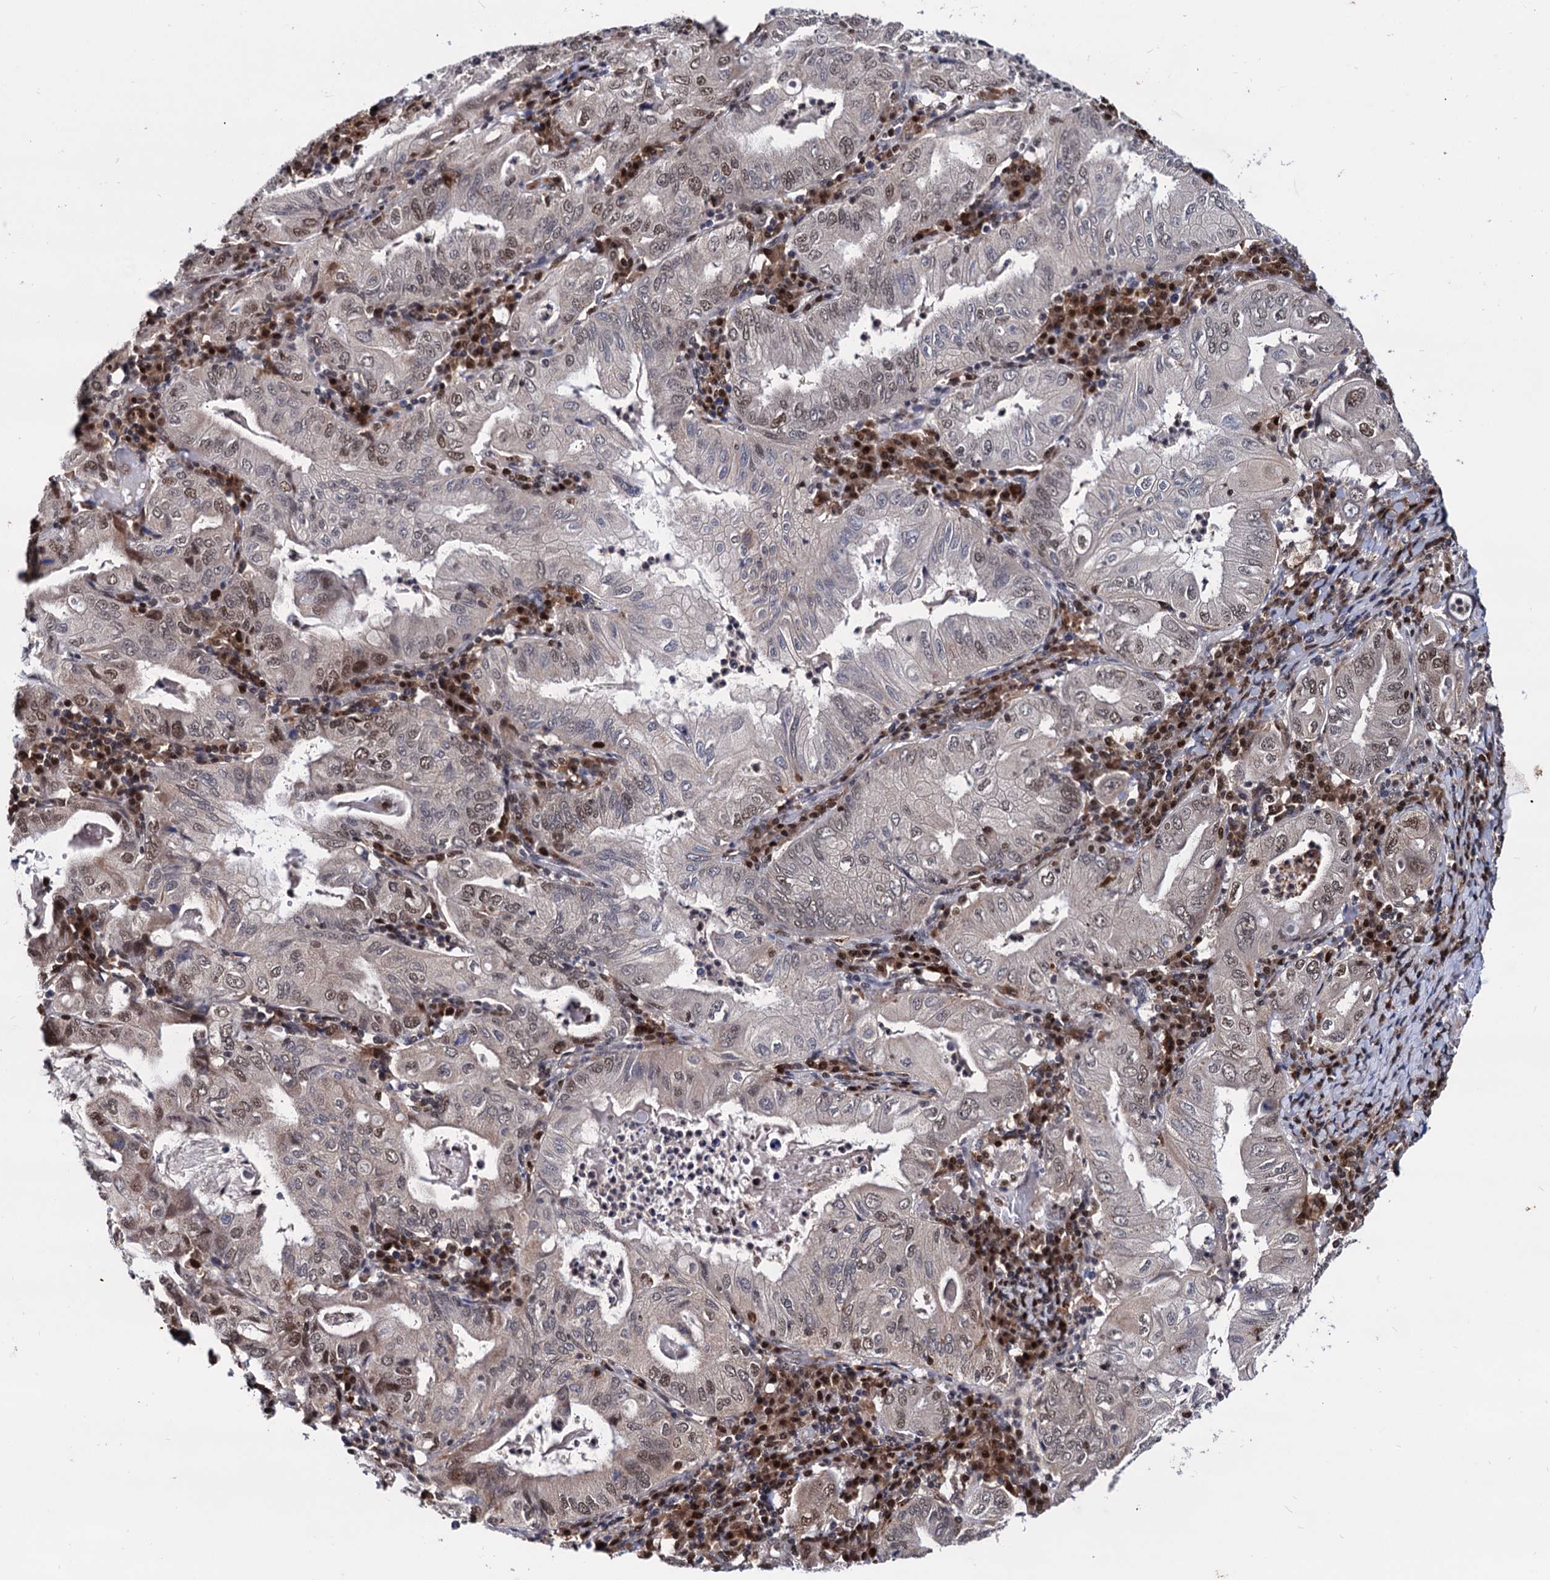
{"staining": {"intensity": "moderate", "quantity": "25%-75%", "location": "nuclear"}, "tissue": "stomach cancer", "cell_type": "Tumor cells", "image_type": "cancer", "snomed": [{"axis": "morphology", "description": "Normal tissue, NOS"}, {"axis": "morphology", "description": "Adenocarcinoma, NOS"}, {"axis": "topography", "description": "Esophagus"}, {"axis": "topography", "description": "Stomach, upper"}, {"axis": "topography", "description": "Peripheral nerve tissue"}], "caption": "Protein expression analysis of stomach cancer demonstrates moderate nuclear staining in approximately 25%-75% of tumor cells. The staining is performed using DAB brown chromogen to label protein expression. The nuclei are counter-stained blue using hematoxylin.", "gene": "RNASEH2B", "patient": {"sex": "male", "age": 62}}